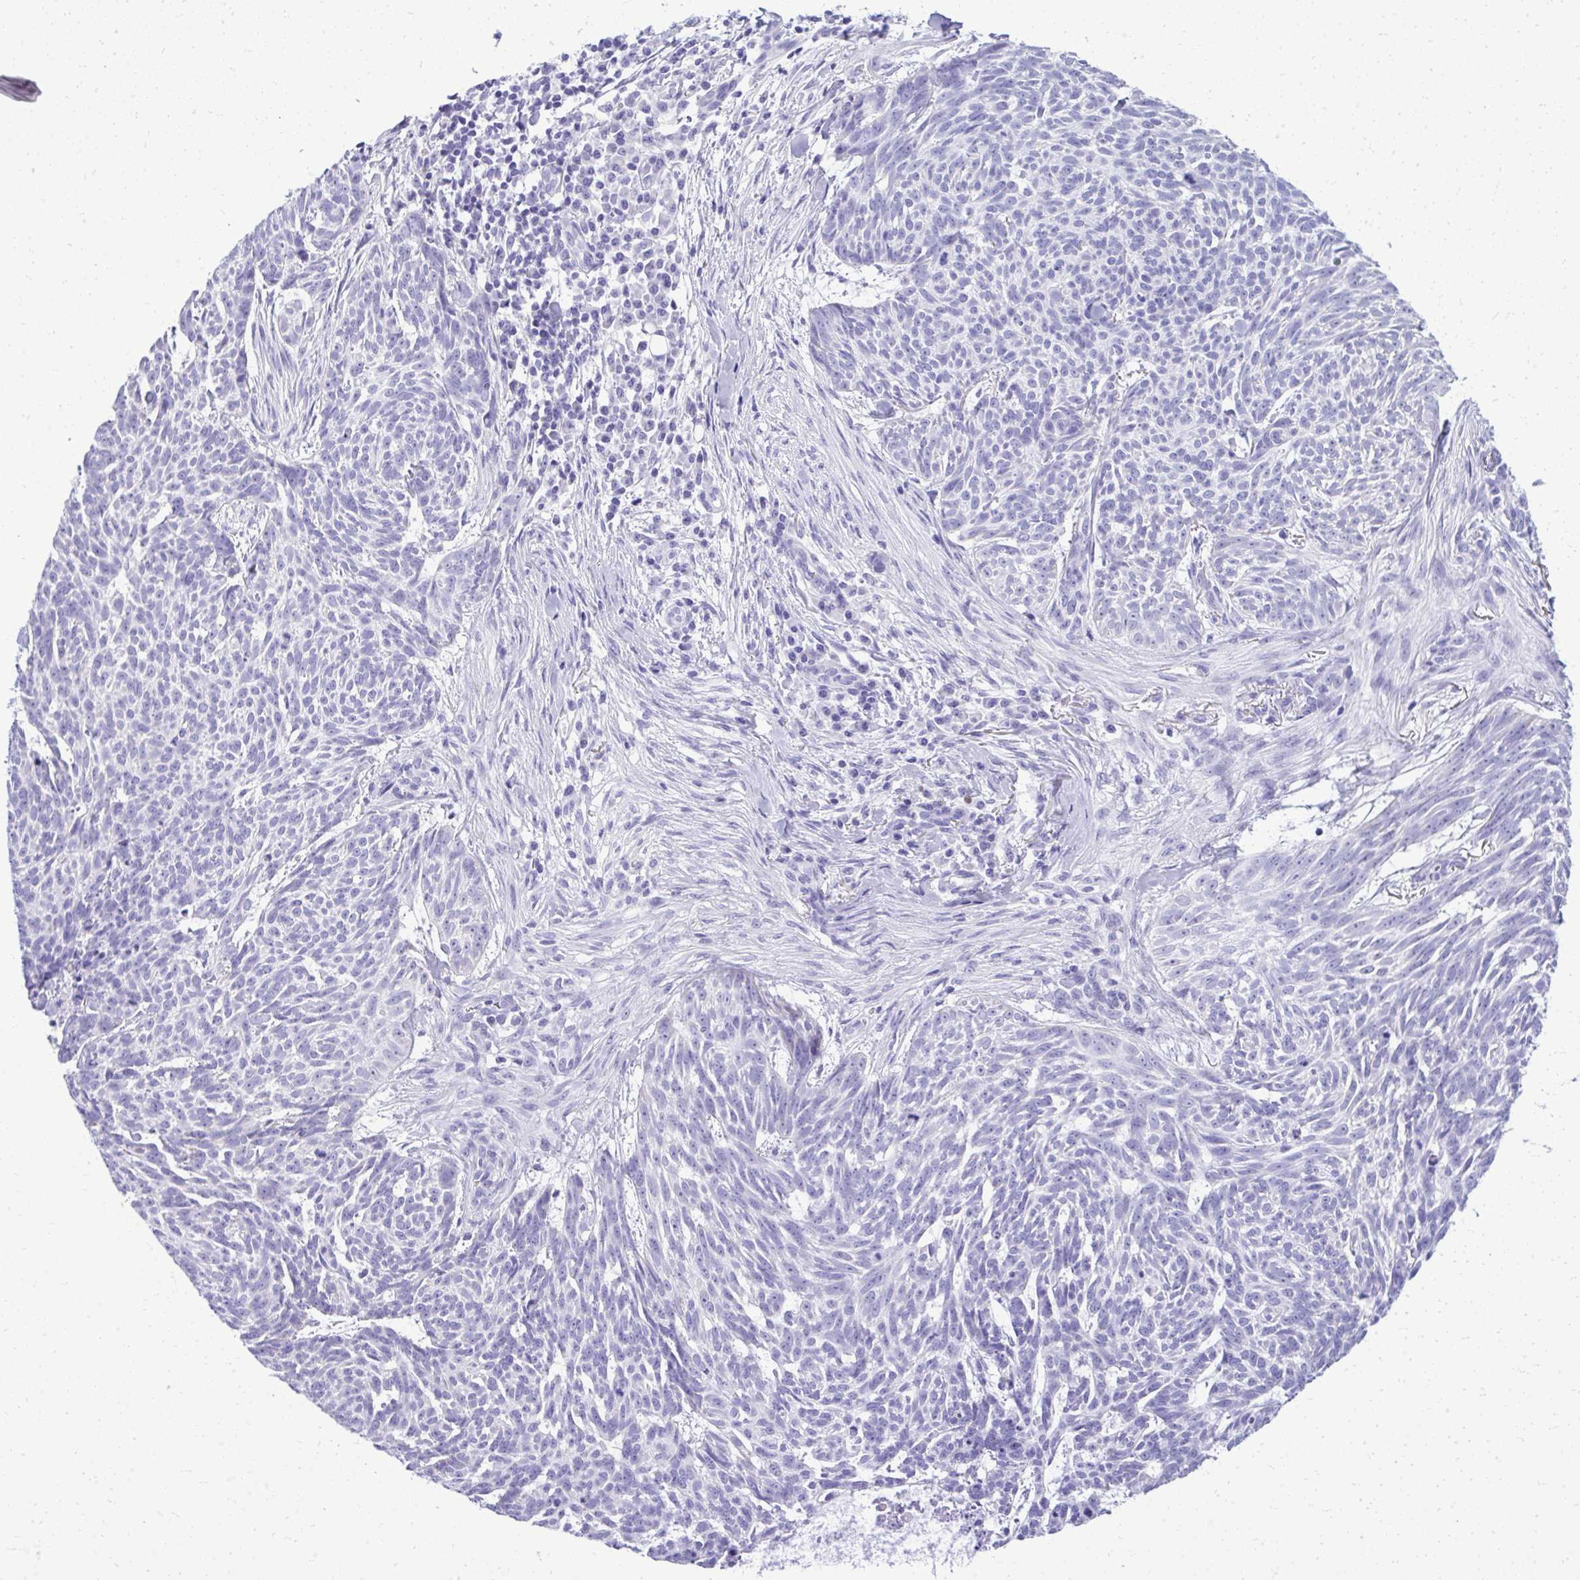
{"staining": {"intensity": "negative", "quantity": "none", "location": "none"}, "tissue": "skin cancer", "cell_type": "Tumor cells", "image_type": "cancer", "snomed": [{"axis": "morphology", "description": "Basal cell carcinoma"}, {"axis": "topography", "description": "Skin"}], "caption": "High magnification brightfield microscopy of skin basal cell carcinoma stained with DAB (brown) and counterstained with hematoxylin (blue): tumor cells show no significant staining. Nuclei are stained in blue.", "gene": "RALYL", "patient": {"sex": "female", "age": 93}}